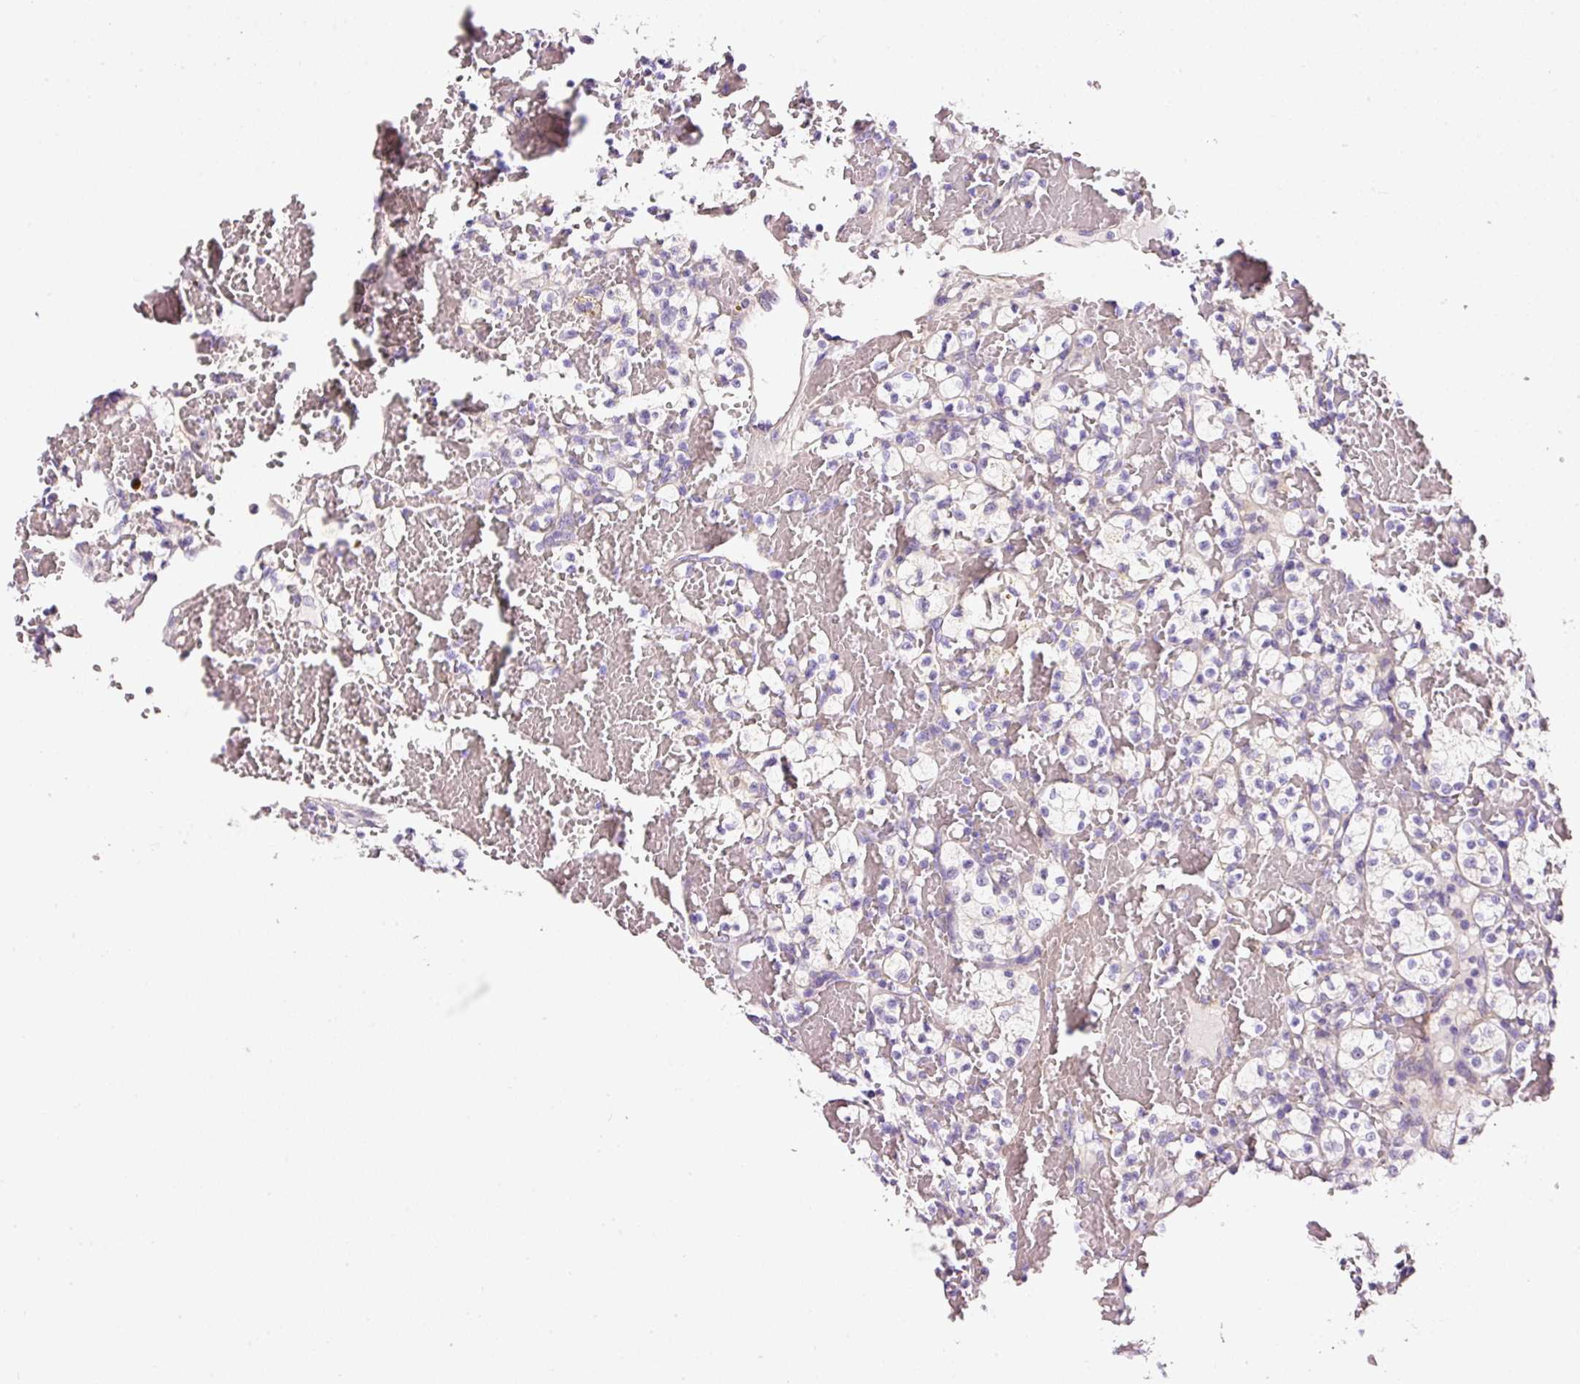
{"staining": {"intensity": "negative", "quantity": "none", "location": "none"}, "tissue": "renal cancer", "cell_type": "Tumor cells", "image_type": "cancer", "snomed": [{"axis": "morphology", "description": "Adenocarcinoma, NOS"}, {"axis": "topography", "description": "Kidney"}], "caption": "A high-resolution photomicrograph shows immunohistochemistry (IHC) staining of renal cancer (adenocarcinoma), which displays no significant positivity in tumor cells.", "gene": "SOS2", "patient": {"sex": "female", "age": 60}}